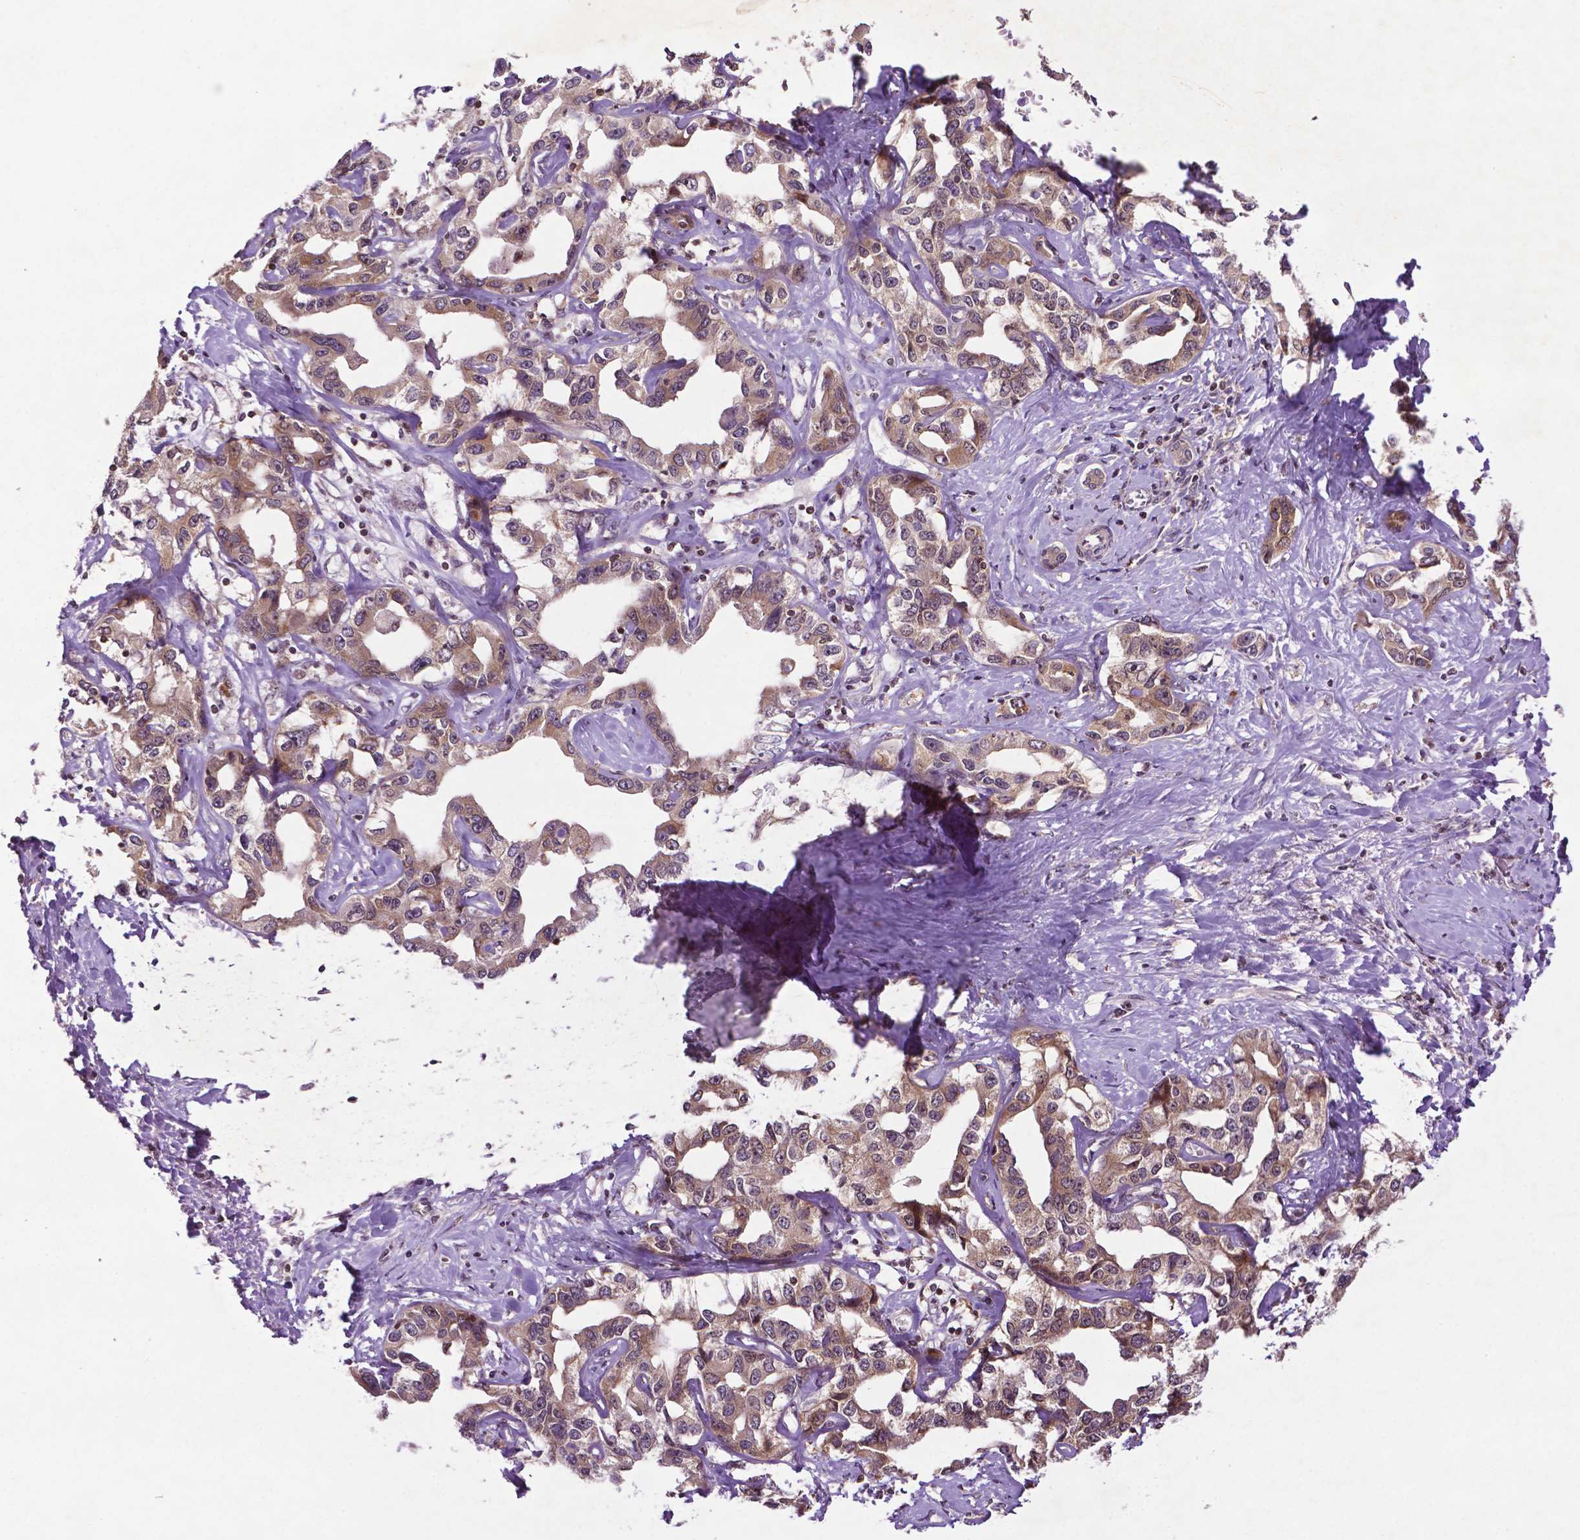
{"staining": {"intensity": "weak", "quantity": ">75%", "location": "cytoplasmic/membranous"}, "tissue": "liver cancer", "cell_type": "Tumor cells", "image_type": "cancer", "snomed": [{"axis": "morphology", "description": "Cholangiocarcinoma"}, {"axis": "topography", "description": "Liver"}], "caption": "Weak cytoplasmic/membranous staining for a protein is seen in approximately >75% of tumor cells of liver cancer using IHC.", "gene": "TMX2", "patient": {"sex": "male", "age": 59}}